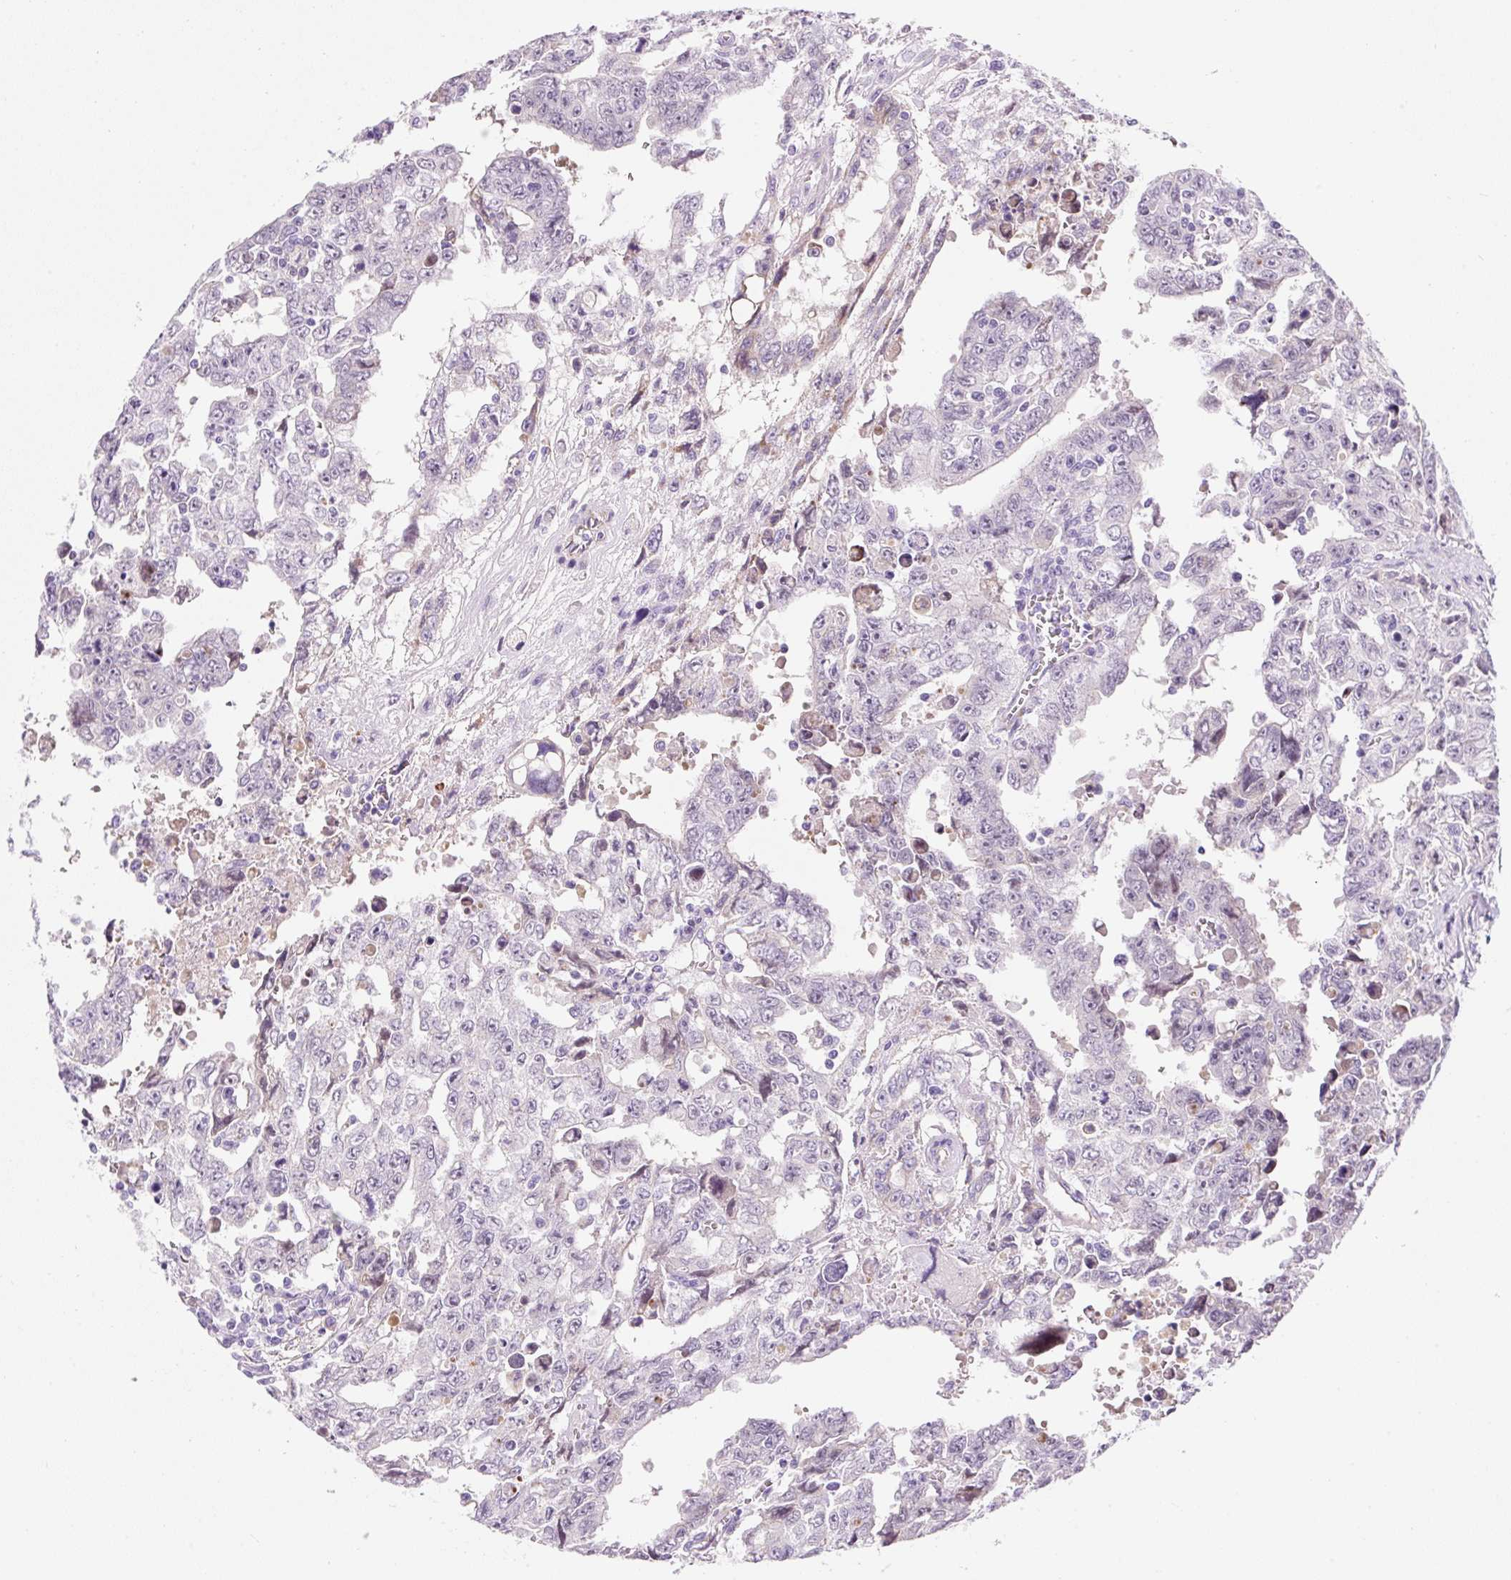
{"staining": {"intensity": "negative", "quantity": "none", "location": "none"}, "tissue": "testis cancer", "cell_type": "Tumor cells", "image_type": "cancer", "snomed": [{"axis": "morphology", "description": "Carcinoma, Embryonal, NOS"}, {"axis": "topography", "description": "Testis"}], "caption": "DAB immunohistochemical staining of human testis cancer (embryonal carcinoma) displays no significant expression in tumor cells. (Stains: DAB immunohistochemistry with hematoxylin counter stain, Microscopy: brightfield microscopy at high magnification).", "gene": "ZNF121", "patient": {"sex": "male", "age": 24}}